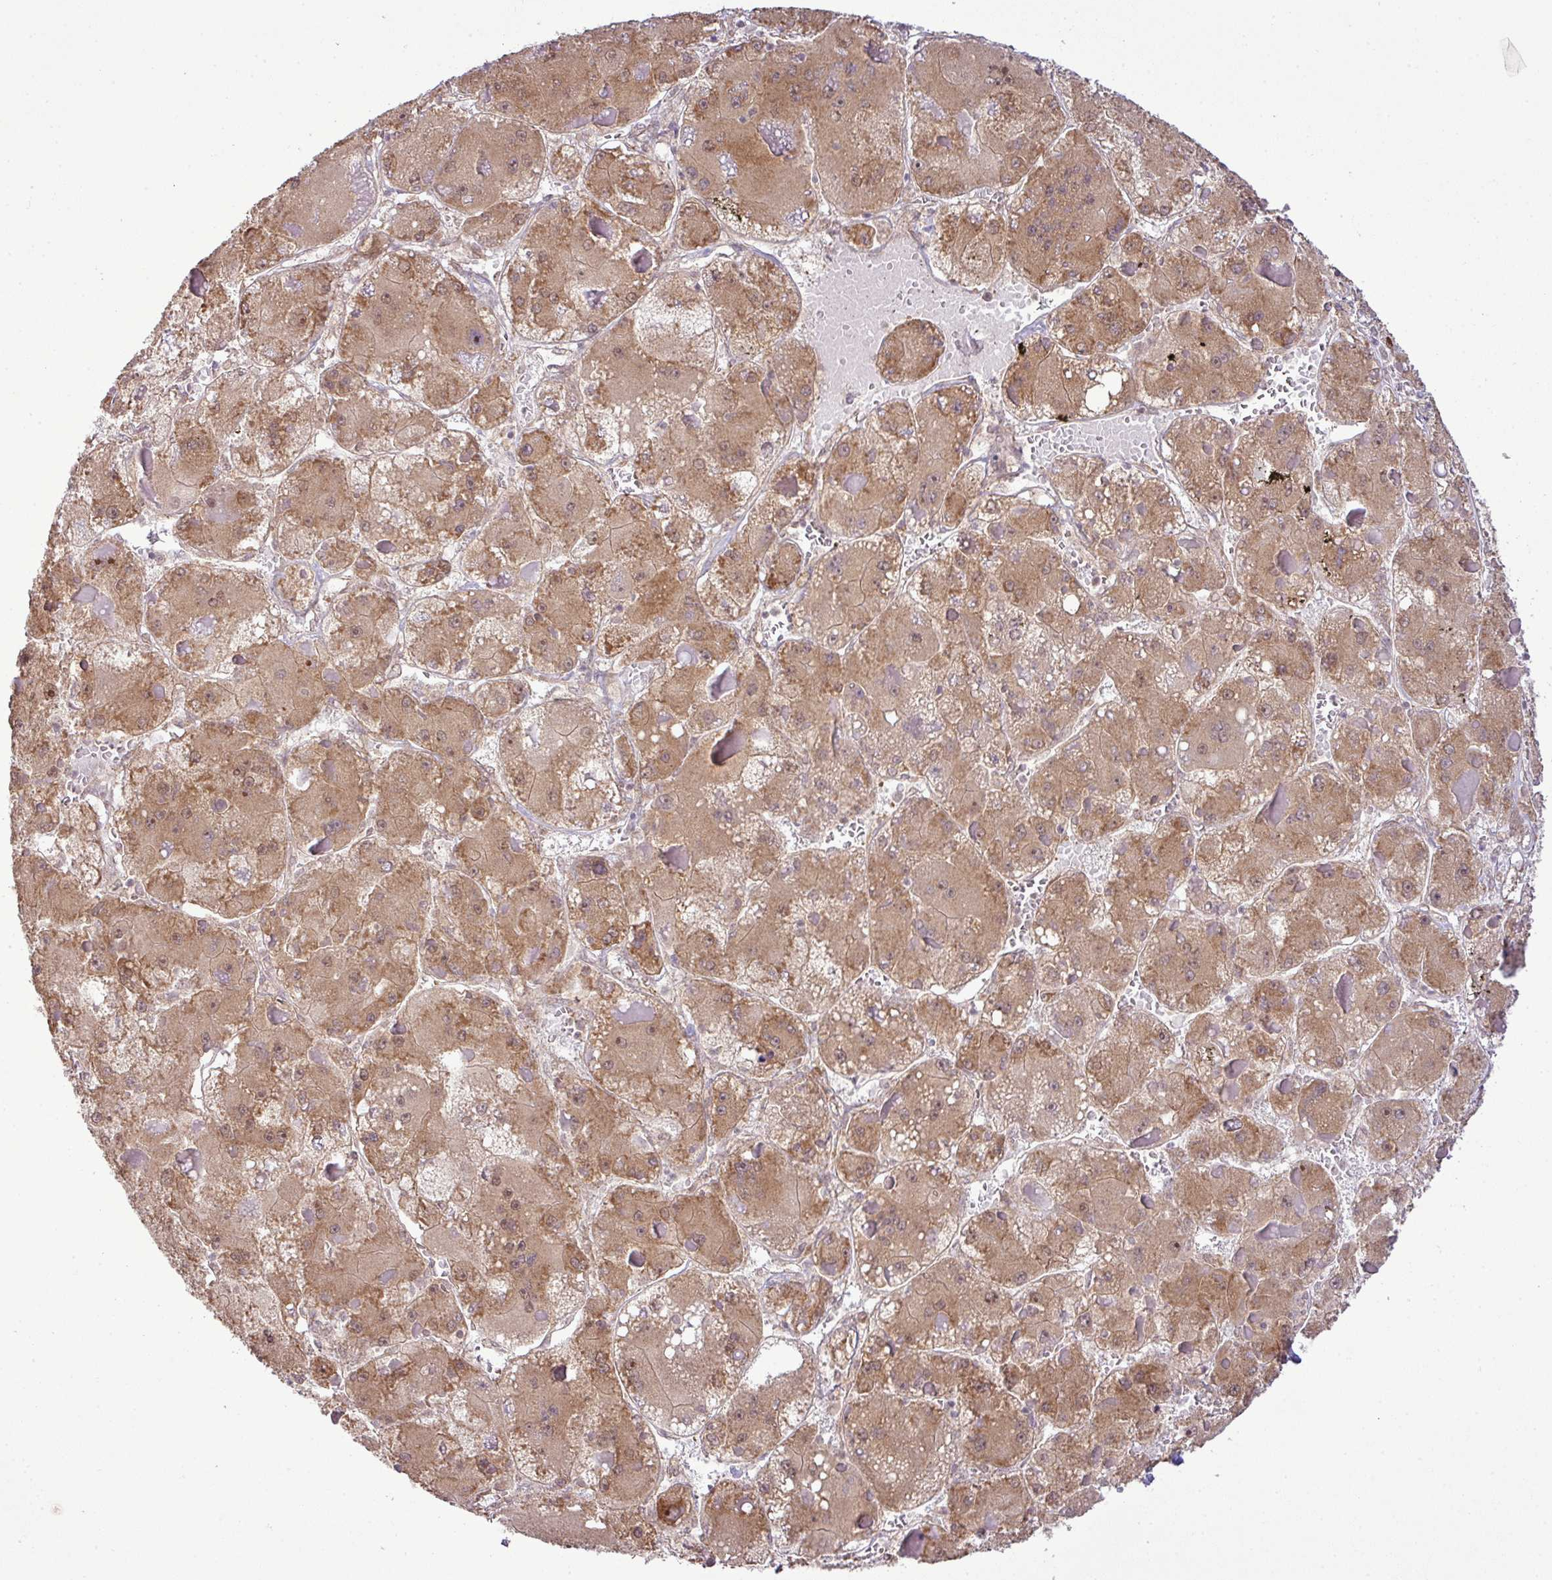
{"staining": {"intensity": "moderate", "quantity": ">75%", "location": "cytoplasmic/membranous"}, "tissue": "liver cancer", "cell_type": "Tumor cells", "image_type": "cancer", "snomed": [{"axis": "morphology", "description": "Carcinoma, Hepatocellular, NOS"}, {"axis": "topography", "description": "Liver"}], "caption": "This is an image of immunohistochemistry staining of liver hepatocellular carcinoma, which shows moderate expression in the cytoplasmic/membranous of tumor cells.", "gene": "DNAAF4", "patient": {"sex": "female", "age": 73}}